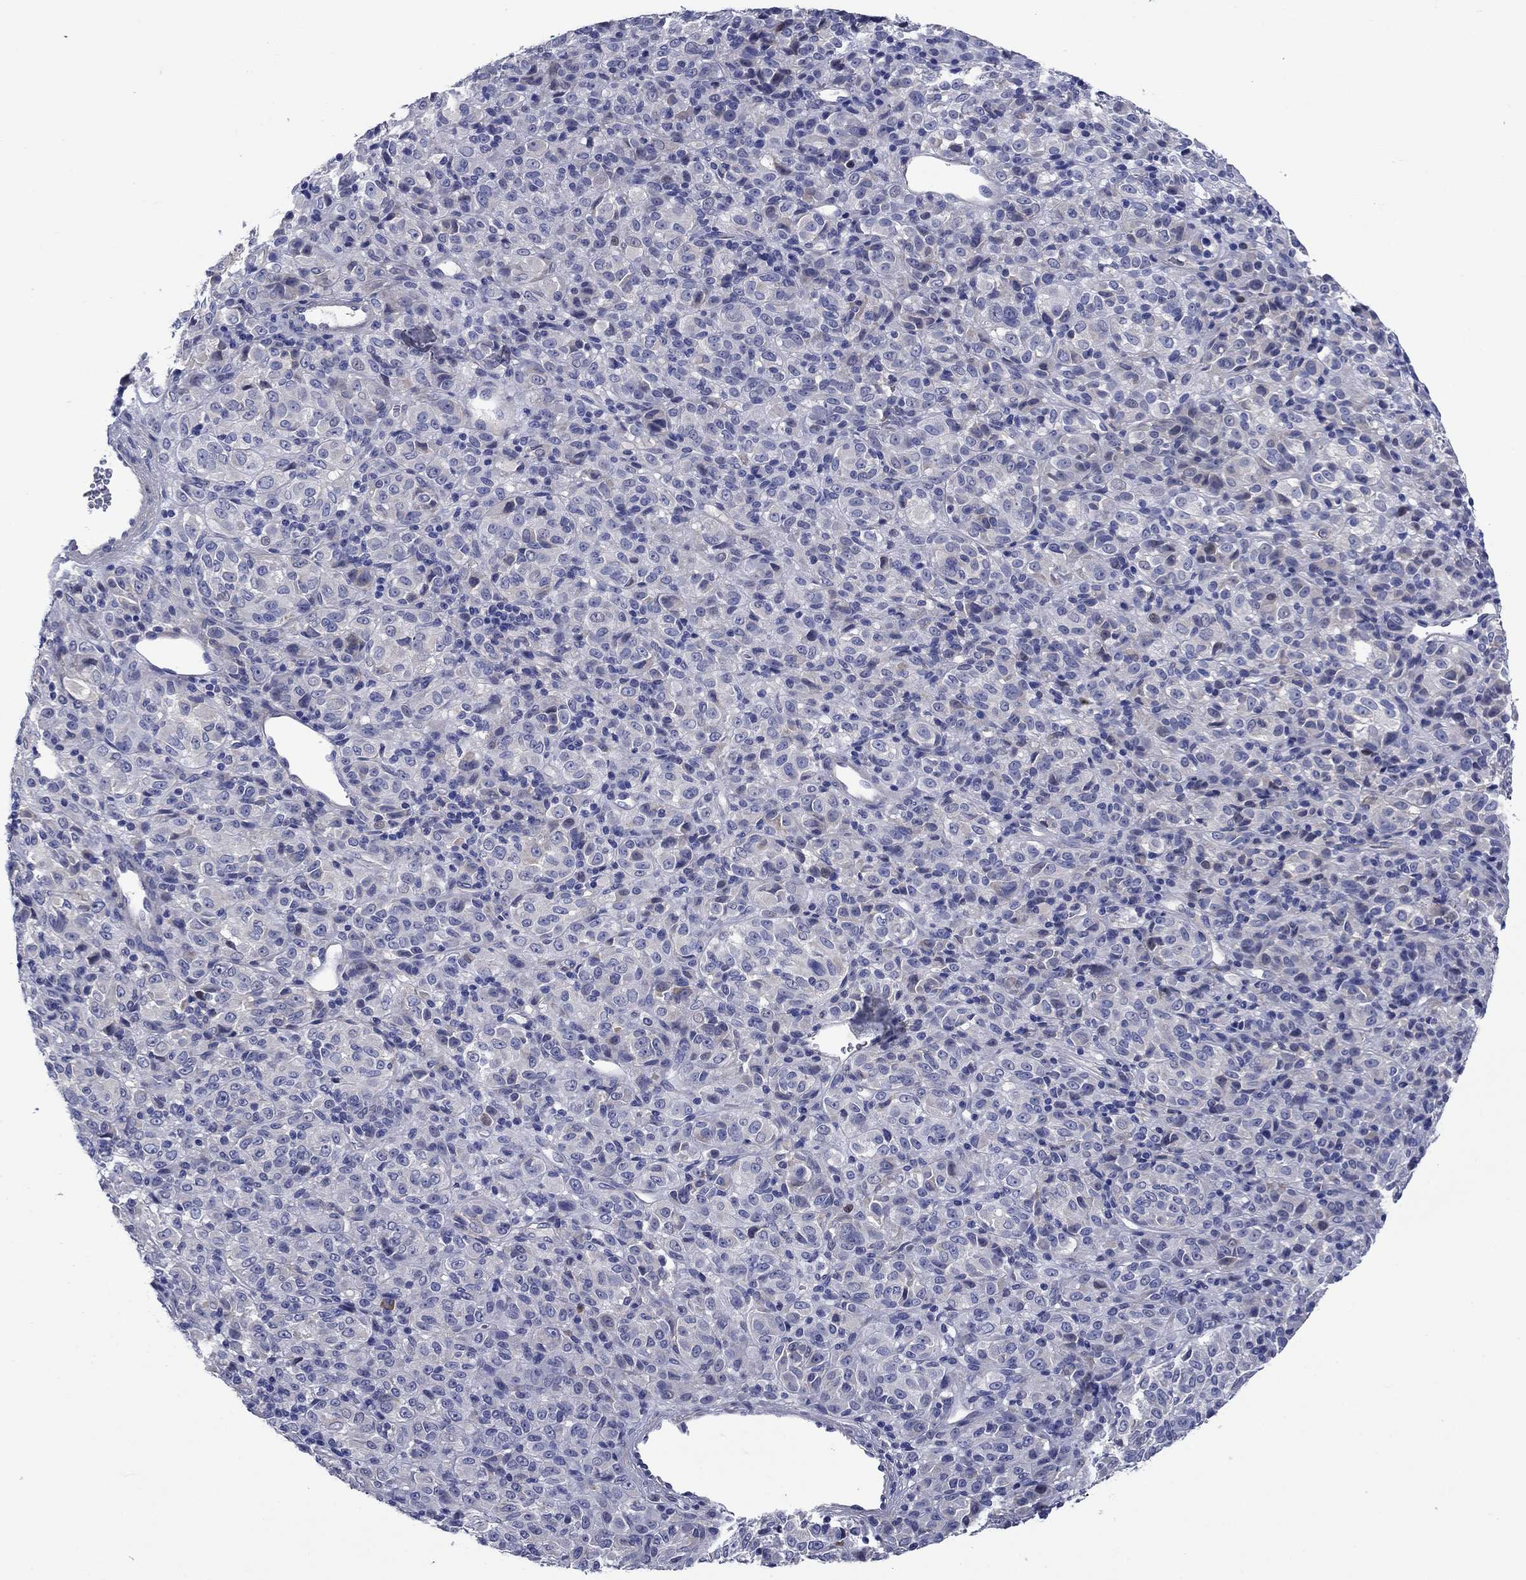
{"staining": {"intensity": "negative", "quantity": "none", "location": "none"}, "tissue": "melanoma", "cell_type": "Tumor cells", "image_type": "cancer", "snomed": [{"axis": "morphology", "description": "Malignant melanoma, Metastatic site"}, {"axis": "topography", "description": "Brain"}], "caption": "Immunohistochemistry (IHC) image of human malignant melanoma (metastatic site) stained for a protein (brown), which shows no staining in tumor cells.", "gene": "SULT2B1", "patient": {"sex": "female", "age": 56}}